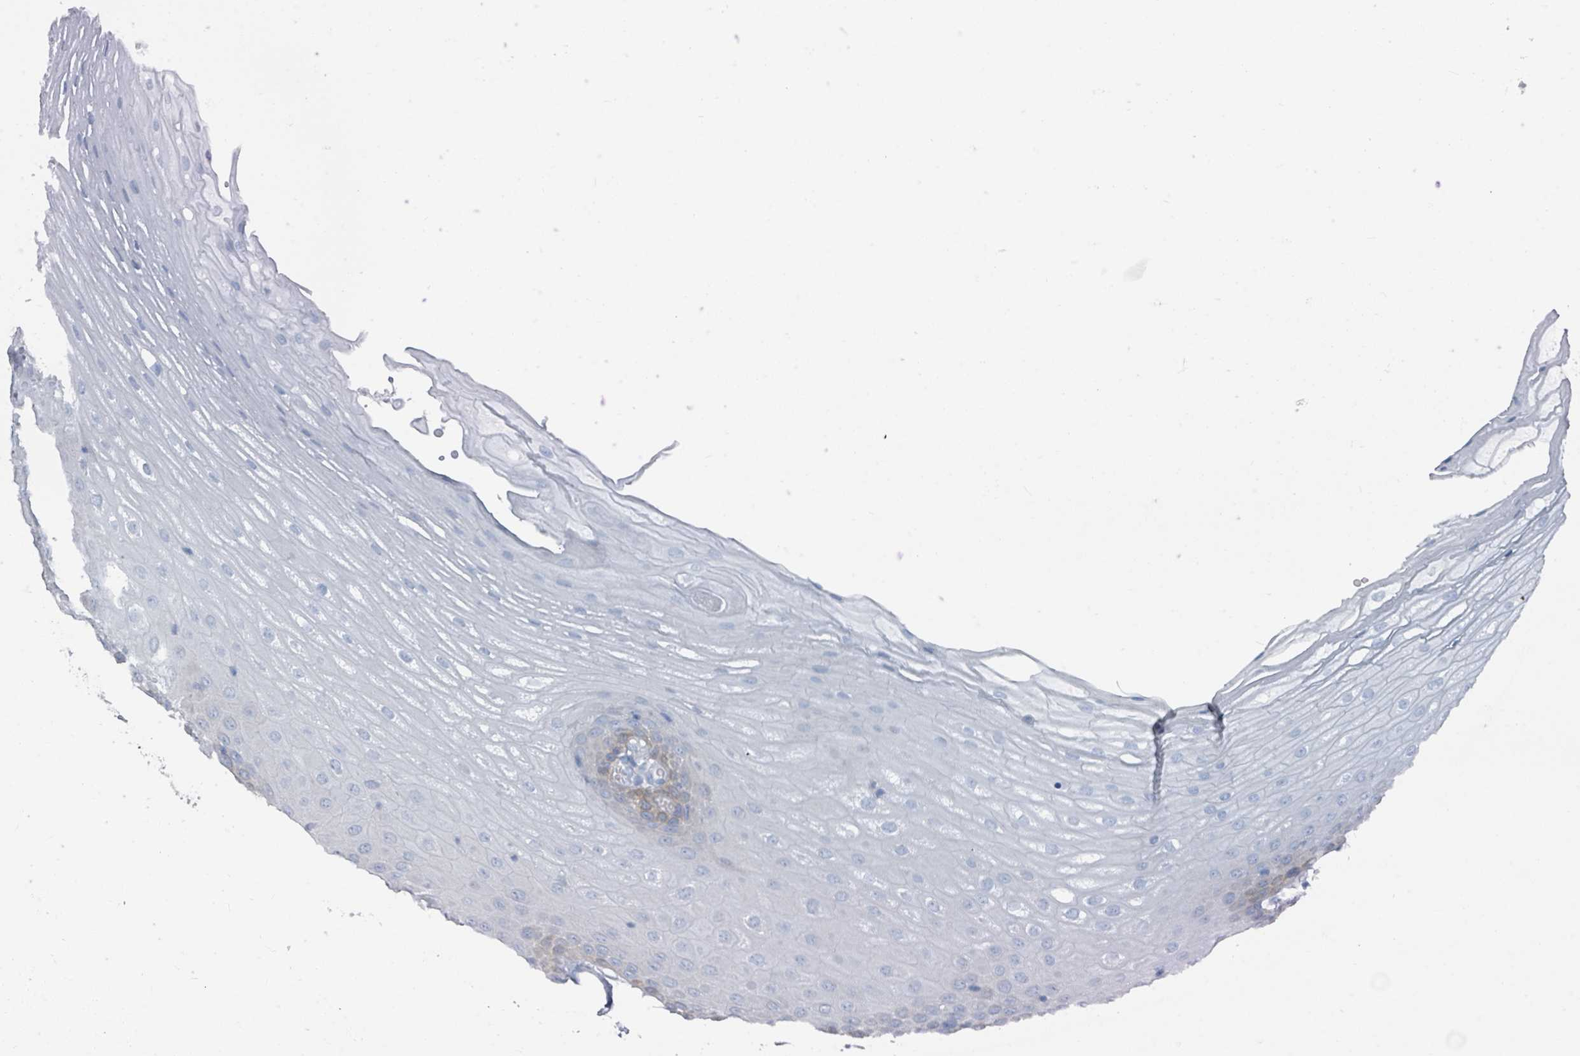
{"staining": {"intensity": "negative", "quantity": "none", "location": "none"}, "tissue": "oral mucosa", "cell_type": "Squamous epithelial cells", "image_type": "normal", "snomed": [{"axis": "morphology", "description": "Normal tissue, NOS"}, {"axis": "topography", "description": "Oral tissue"}], "caption": "Squamous epithelial cells show no significant protein positivity in normal oral mucosa. (Stains: DAB IHC with hematoxylin counter stain, Microscopy: brightfield microscopy at high magnification).", "gene": "GAMT", "patient": {"sex": "female", "age": 70}}